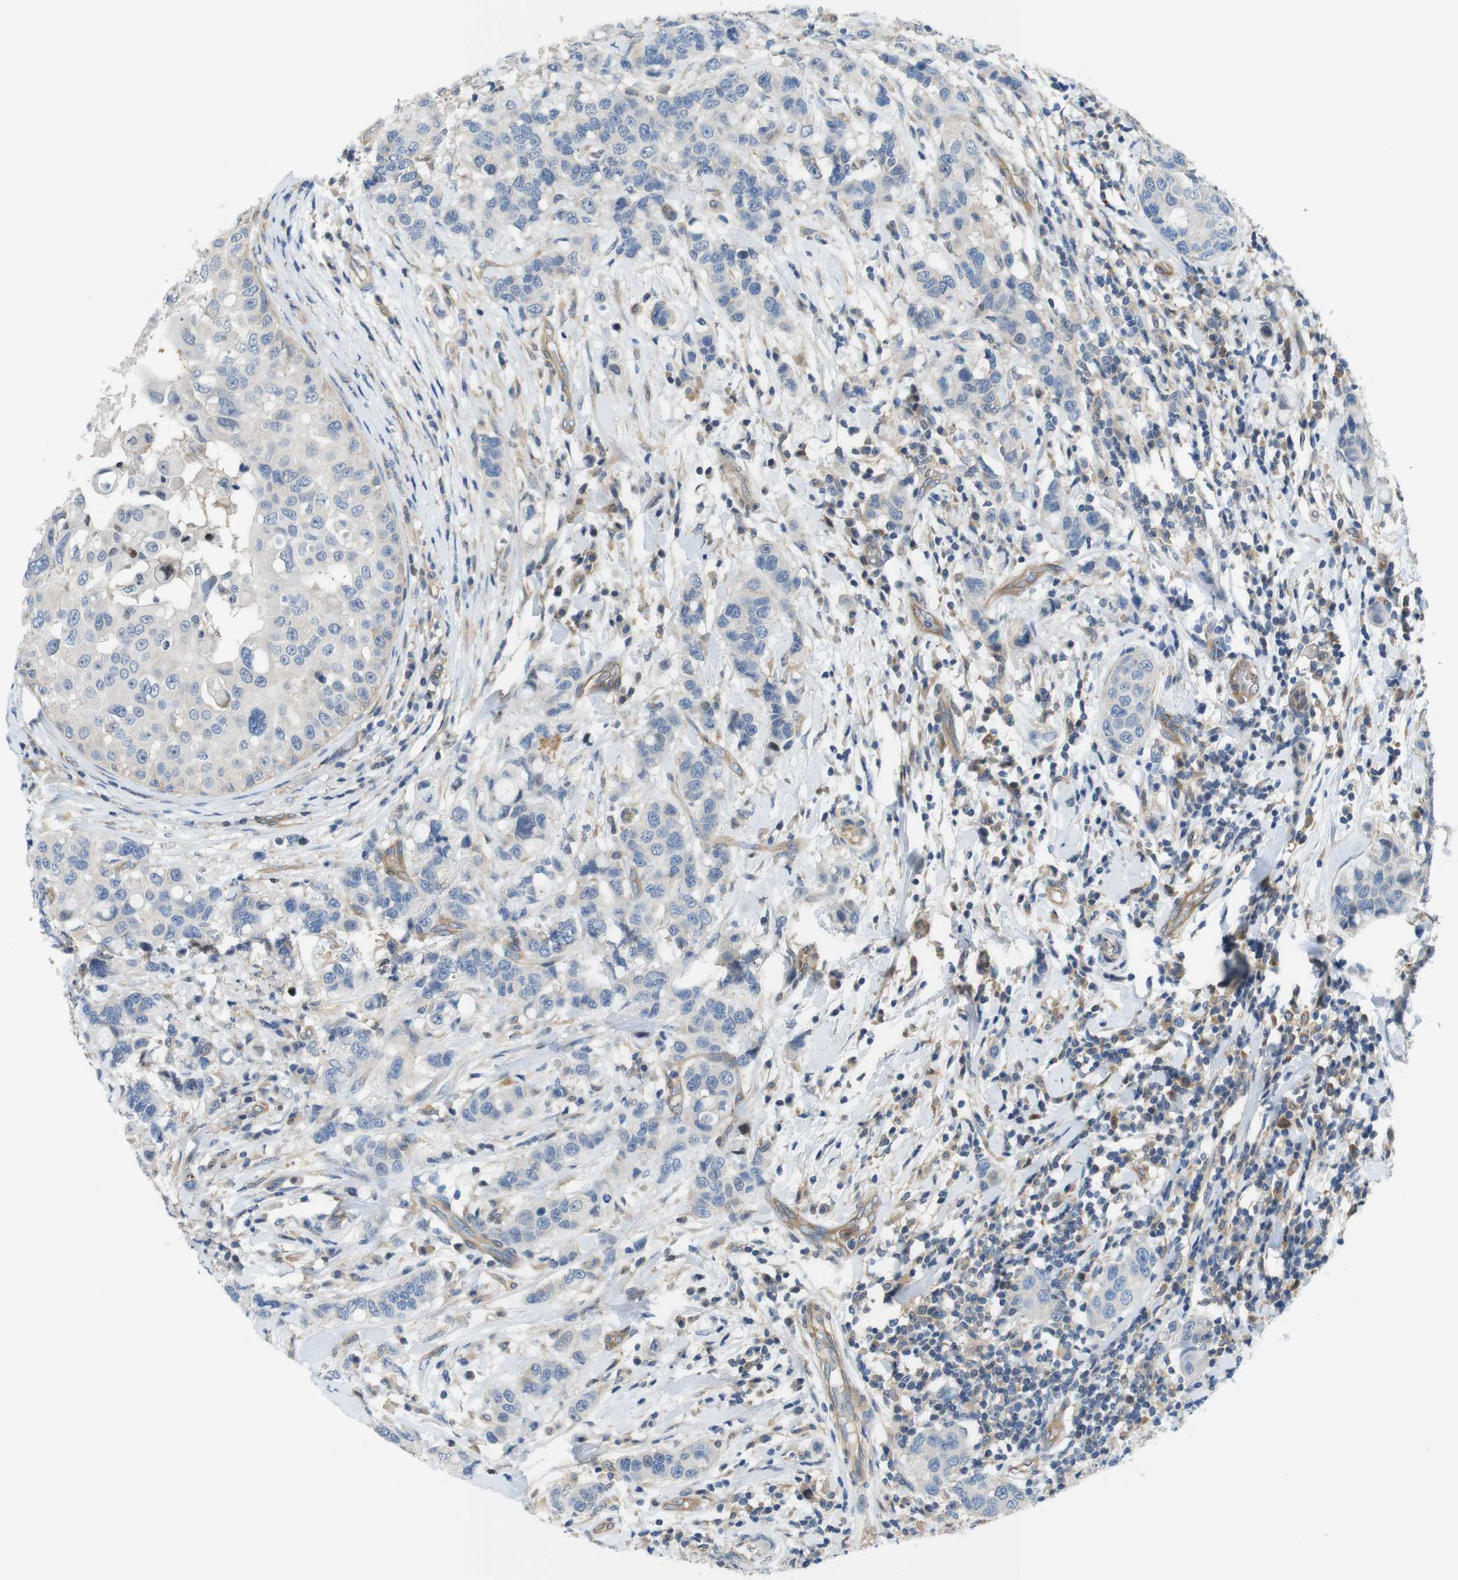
{"staining": {"intensity": "negative", "quantity": "none", "location": "none"}, "tissue": "breast cancer", "cell_type": "Tumor cells", "image_type": "cancer", "snomed": [{"axis": "morphology", "description": "Duct carcinoma"}, {"axis": "topography", "description": "Breast"}], "caption": "Immunohistochemistry image of neoplastic tissue: breast cancer stained with DAB (3,3'-diaminobenzidine) demonstrates no significant protein staining in tumor cells.", "gene": "PCDH10", "patient": {"sex": "female", "age": 27}}